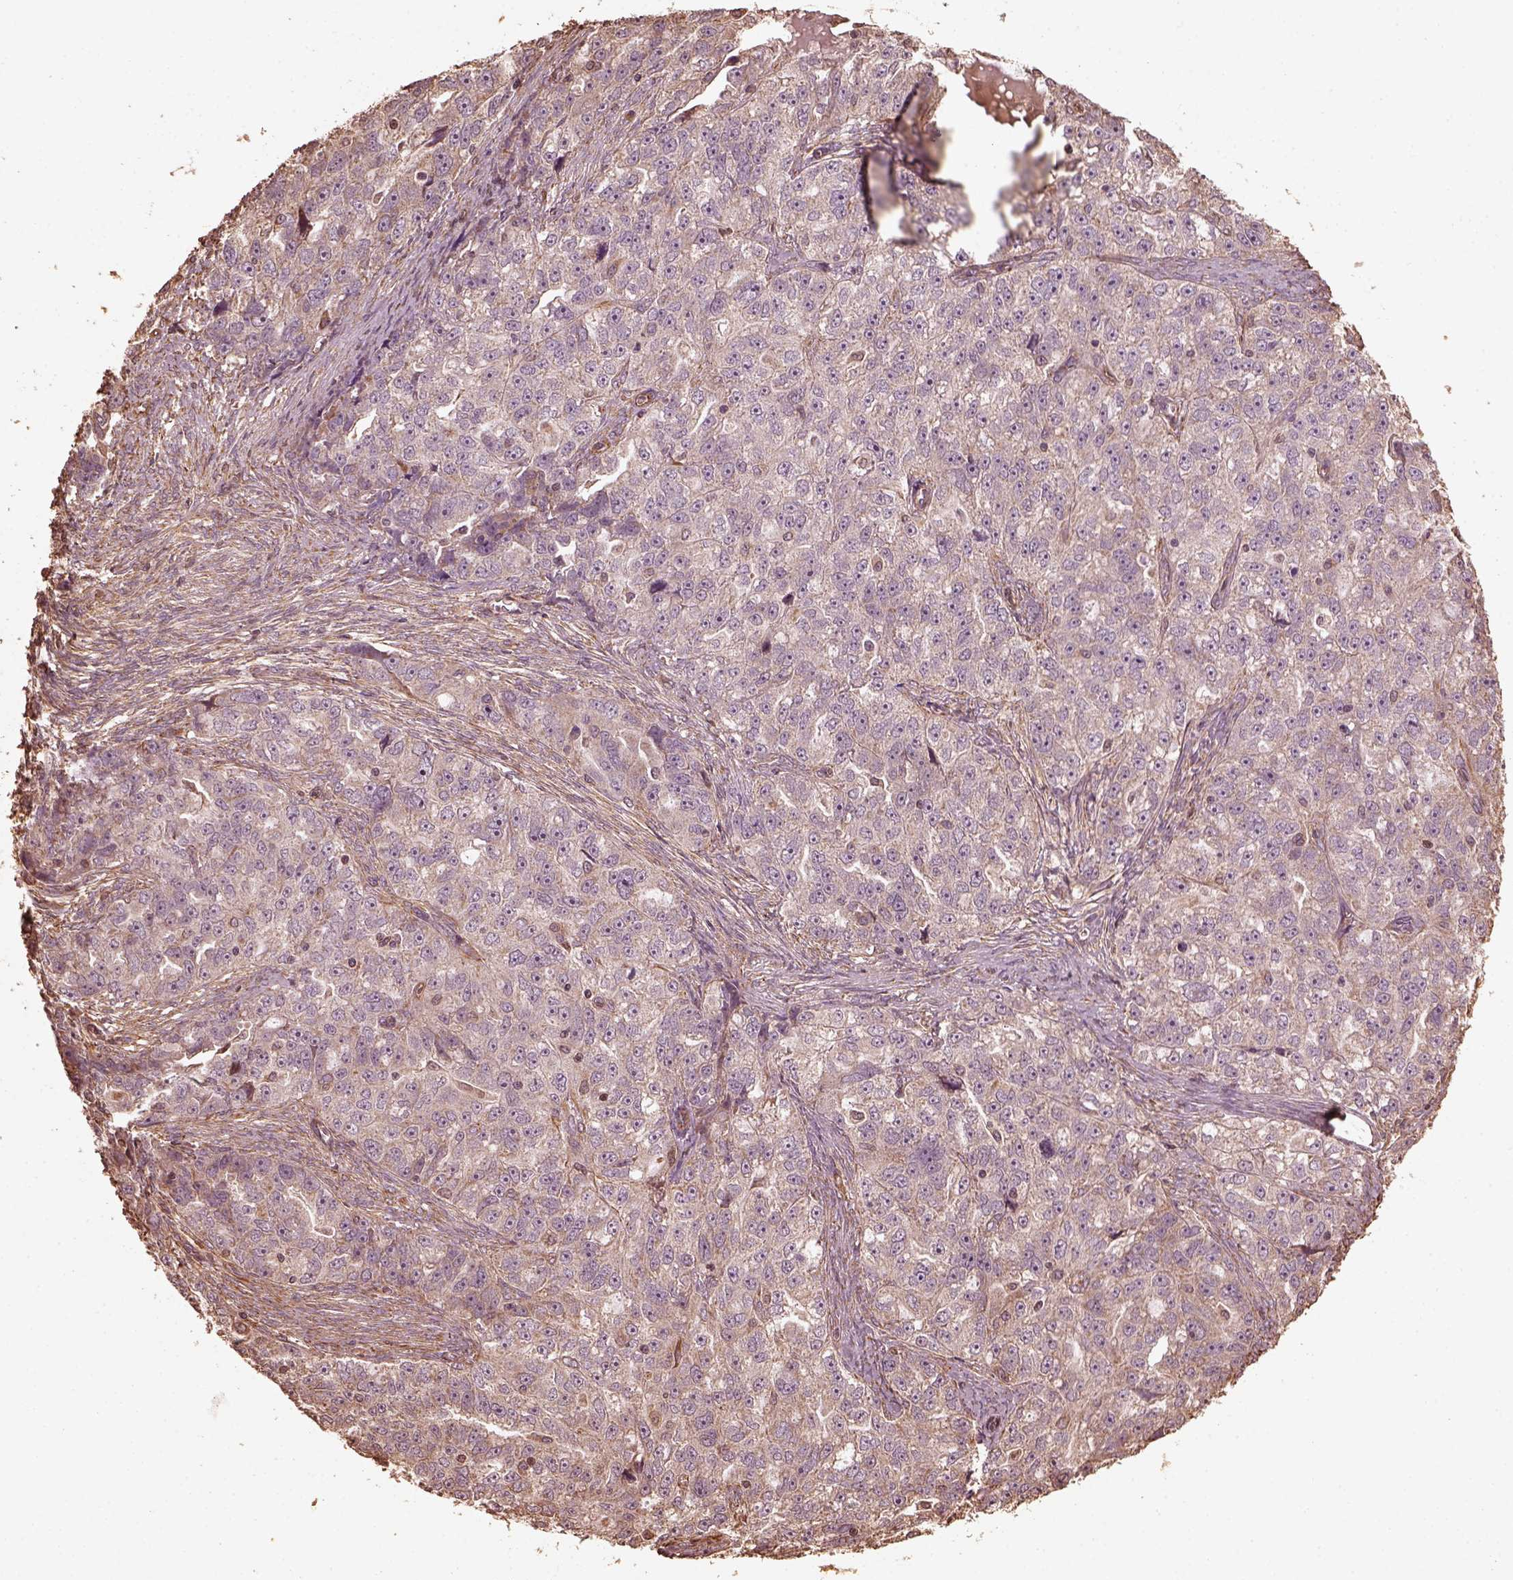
{"staining": {"intensity": "weak", "quantity": "<25%", "location": "cytoplasmic/membranous"}, "tissue": "ovarian cancer", "cell_type": "Tumor cells", "image_type": "cancer", "snomed": [{"axis": "morphology", "description": "Cystadenocarcinoma, serous, NOS"}, {"axis": "topography", "description": "Ovary"}], "caption": "The micrograph demonstrates no staining of tumor cells in ovarian cancer (serous cystadenocarcinoma).", "gene": "GTPBP1", "patient": {"sex": "female", "age": 51}}